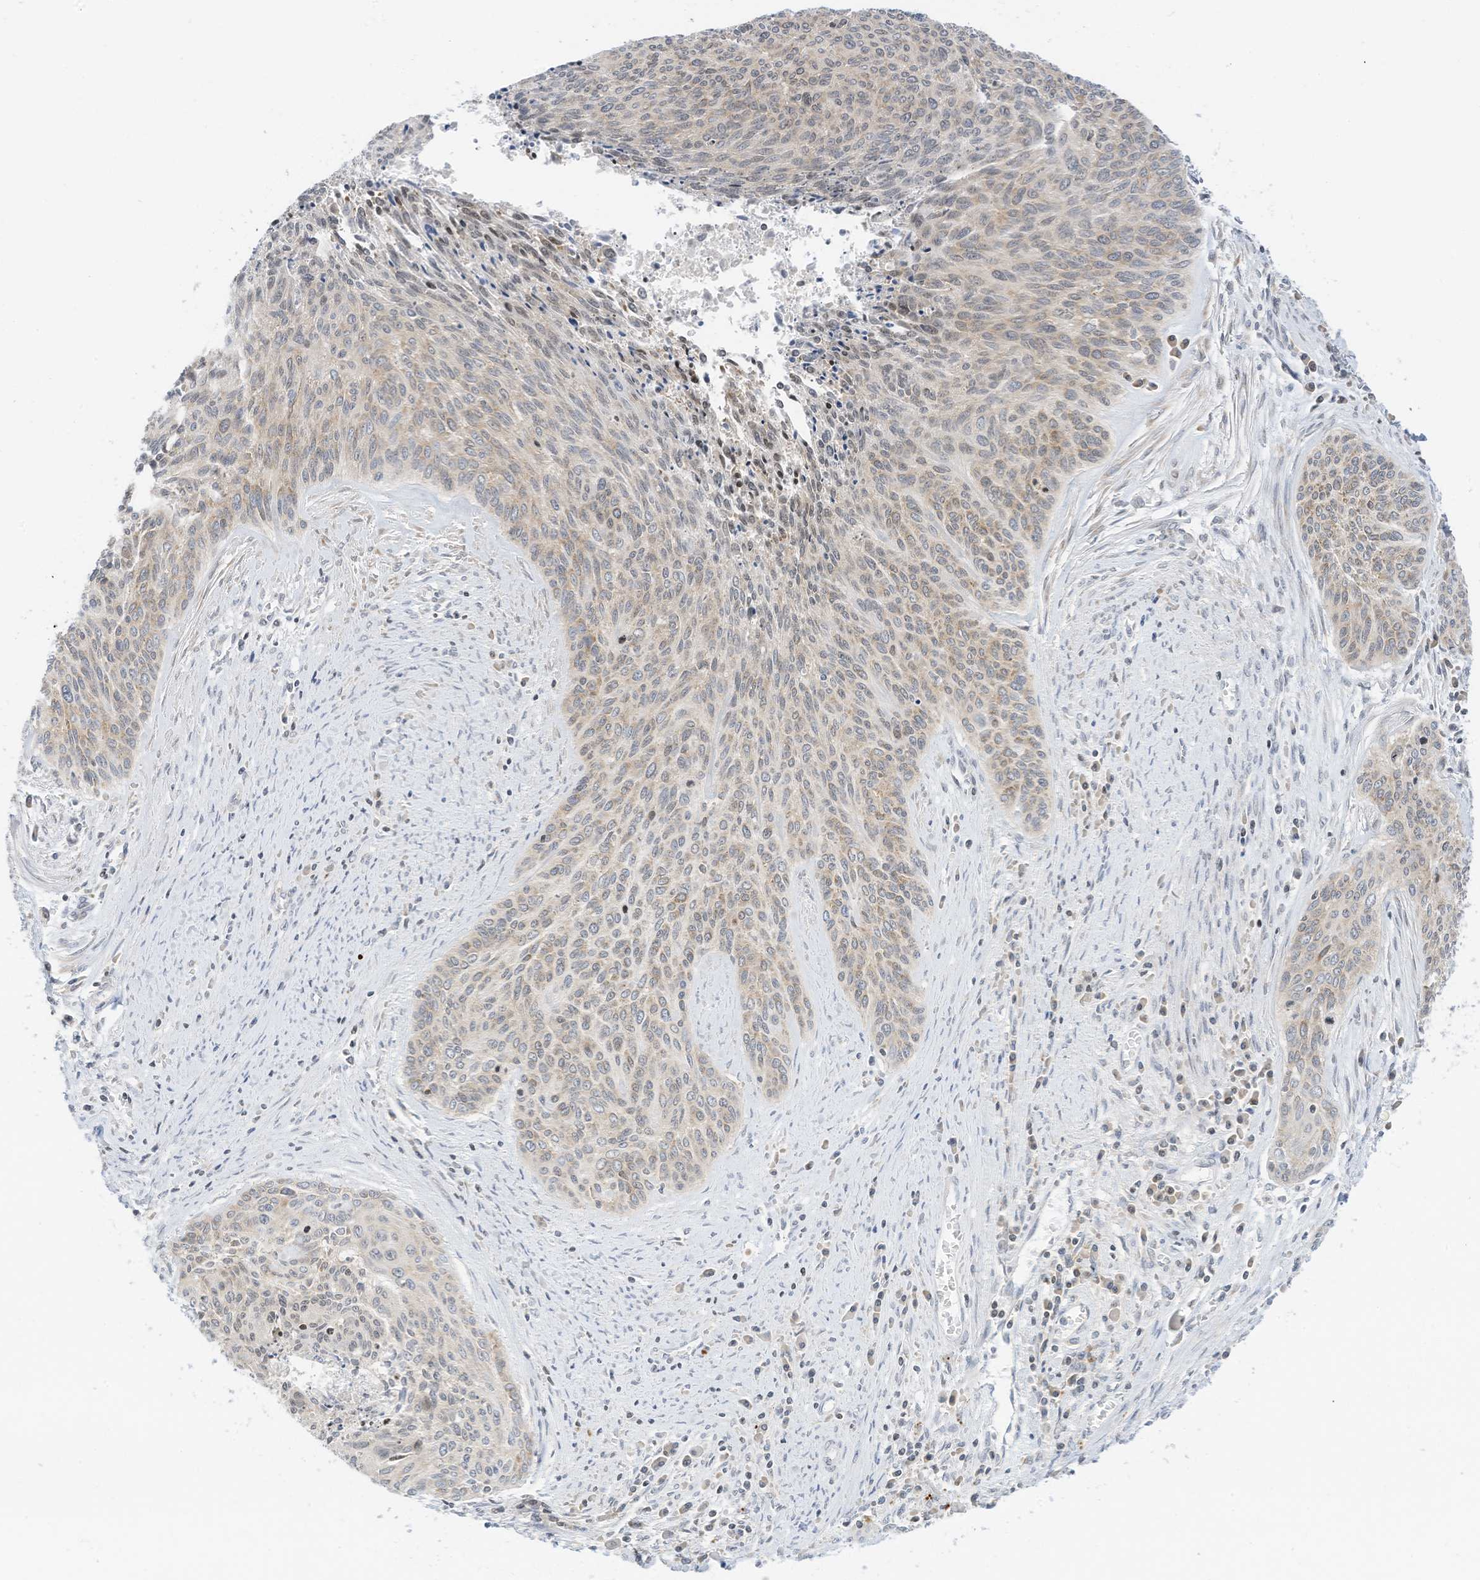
{"staining": {"intensity": "negative", "quantity": "none", "location": "none"}, "tissue": "cervical cancer", "cell_type": "Tumor cells", "image_type": "cancer", "snomed": [{"axis": "morphology", "description": "Squamous cell carcinoma, NOS"}, {"axis": "topography", "description": "Cervix"}], "caption": "IHC histopathology image of neoplastic tissue: squamous cell carcinoma (cervical) stained with DAB shows no significant protein staining in tumor cells.", "gene": "EDF1", "patient": {"sex": "female", "age": 55}}